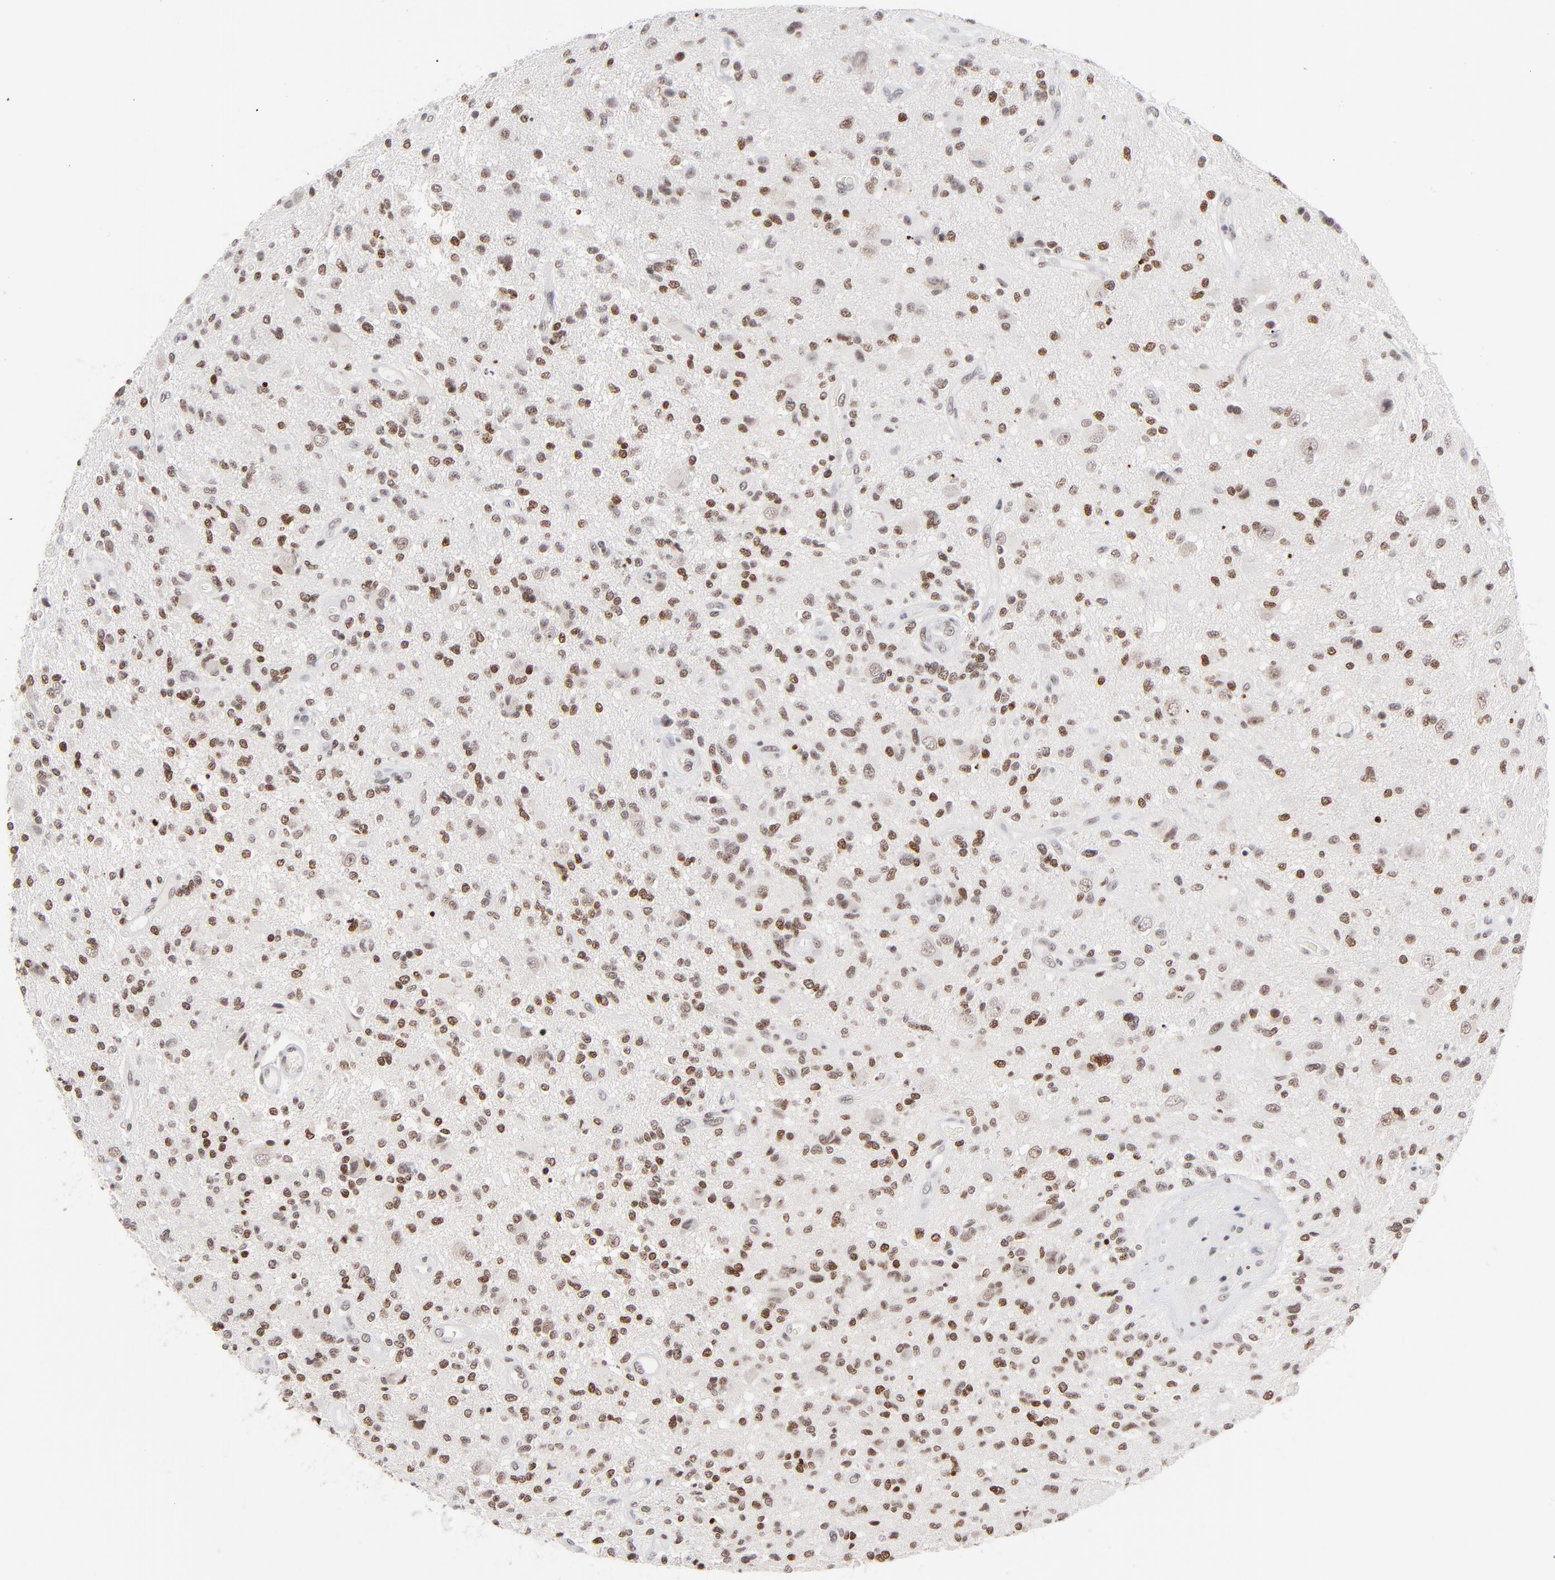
{"staining": {"intensity": "moderate", "quantity": ">75%", "location": "nuclear"}, "tissue": "glioma", "cell_type": "Tumor cells", "image_type": "cancer", "snomed": [{"axis": "morphology", "description": "Normal tissue, NOS"}, {"axis": "morphology", "description": "Glioma, malignant, High grade"}, {"axis": "topography", "description": "Cerebral cortex"}], "caption": "Immunohistochemistry (IHC) histopathology image of high-grade glioma (malignant) stained for a protein (brown), which shows medium levels of moderate nuclear staining in approximately >75% of tumor cells.", "gene": "ZNF143", "patient": {"sex": "male", "age": 75}}